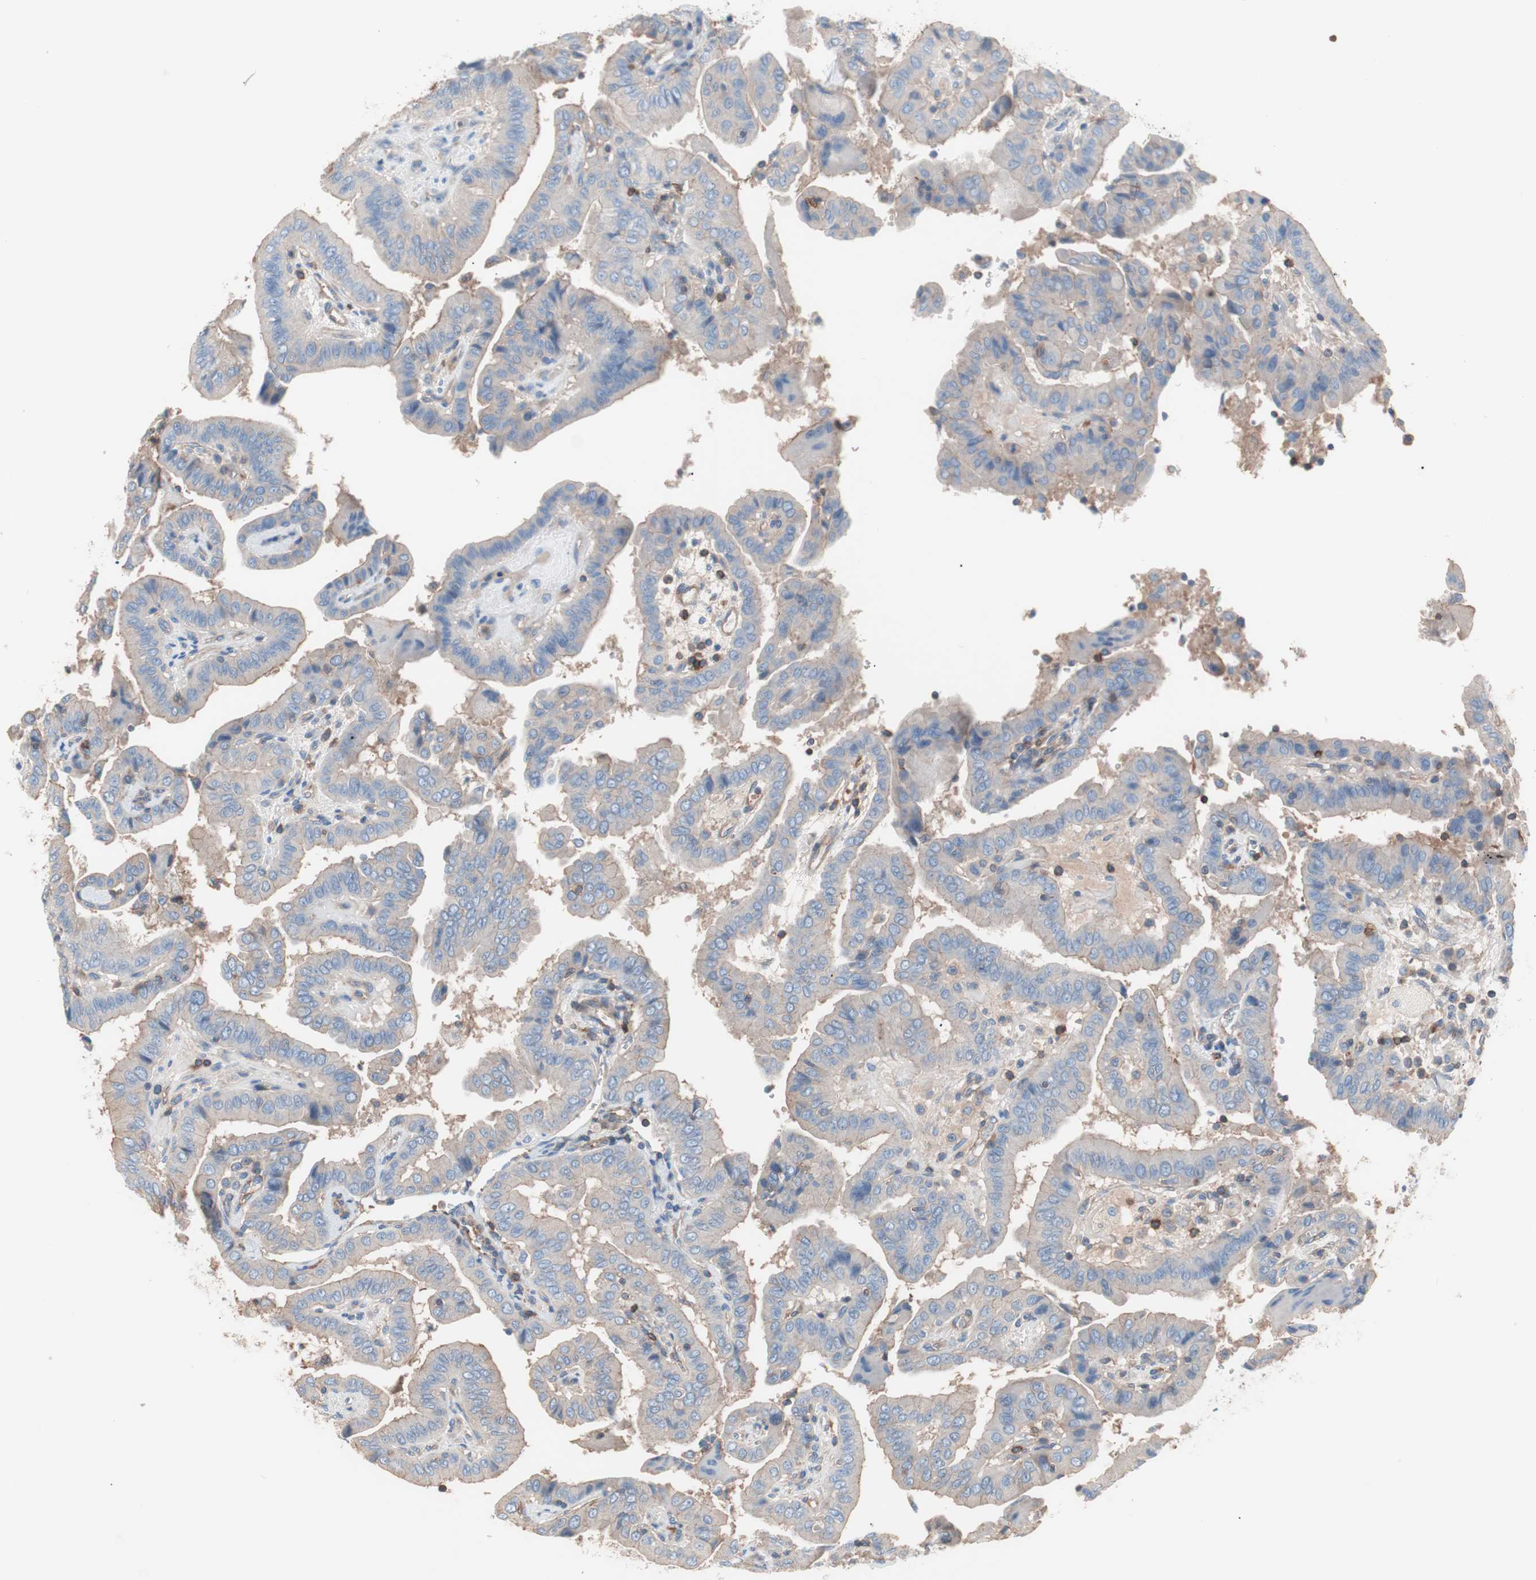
{"staining": {"intensity": "weak", "quantity": "25%-75%", "location": "cytoplasmic/membranous"}, "tissue": "thyroid cancer", "cell_type": "Tumor cells", "image_type": "cancer", "snomed": [{"axis": "morphology", "description": "Papillary adenocarcinoma, NOS"}, {"axis": "topography", "description": "Thyroid gland"}], "caption": "Thyroid papillary adenocarcinoma stained with immunohistochemistry shows weak cytoplasmic/membranous expression in about 25%-75% of tumor cells.", "gene": "GPR160", "patient": {"sex": "male", "age": 33}}